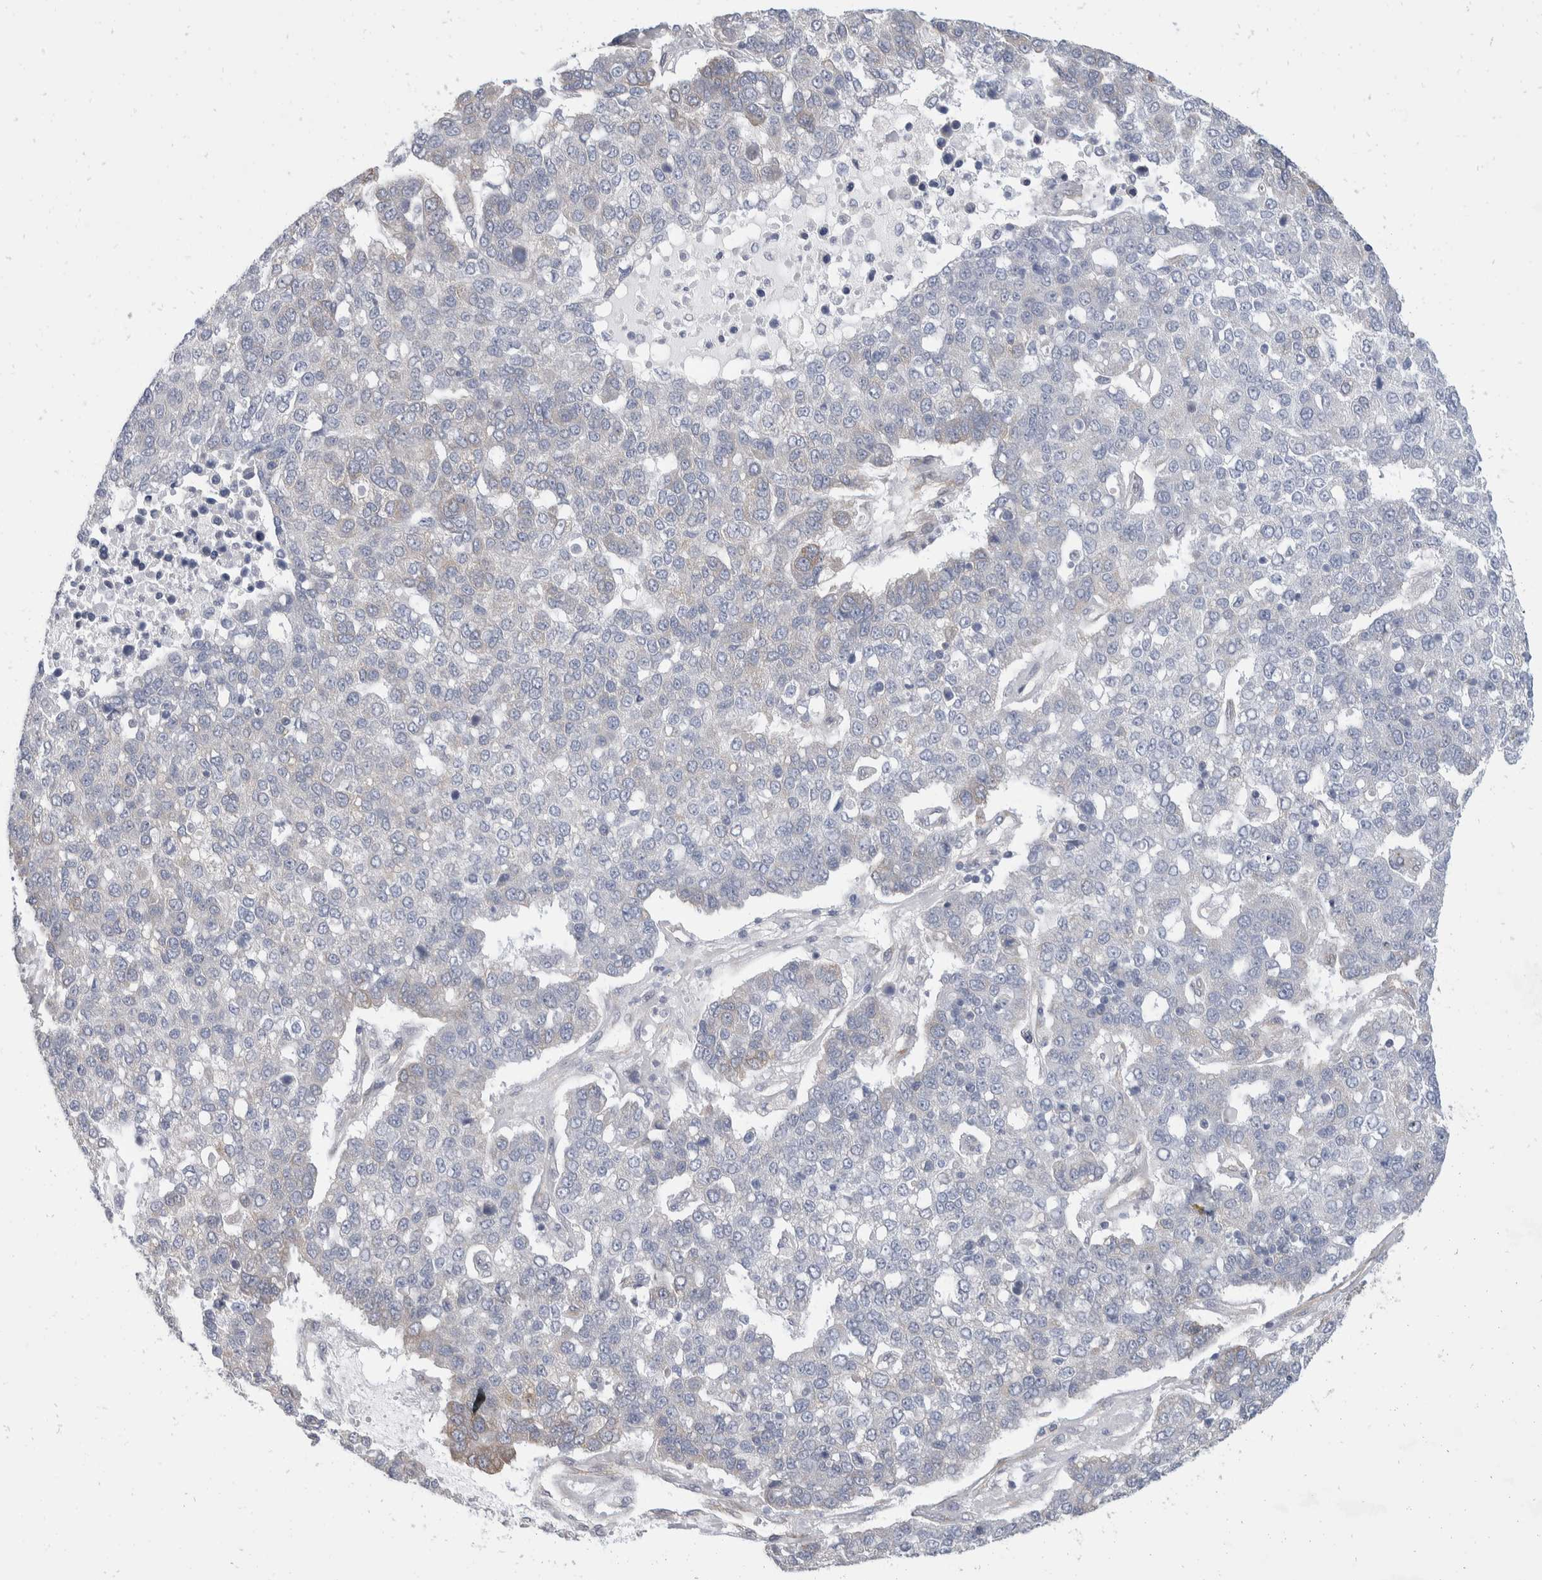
{"staining": {"intensity": "weak", "quantity": "<25%", "location": "cytoplasmic/membranous"}, "tissue": "pancreatic cancer", "cell_type": "Tumor cells", "image_type": "cancer", "snomed": [{"axis": "morphology", "description": "Adenocarcinoma, NOS"}, {"axis": "topography", "description": "Pancreas"}], "caption": "Adenocarcinoma (pancreatic) stained for a protein using immunohistochemistry reveals no positivity tumor cells.", "gene": "TMEM245", "patient": {"sex": "female", "age": 61}}